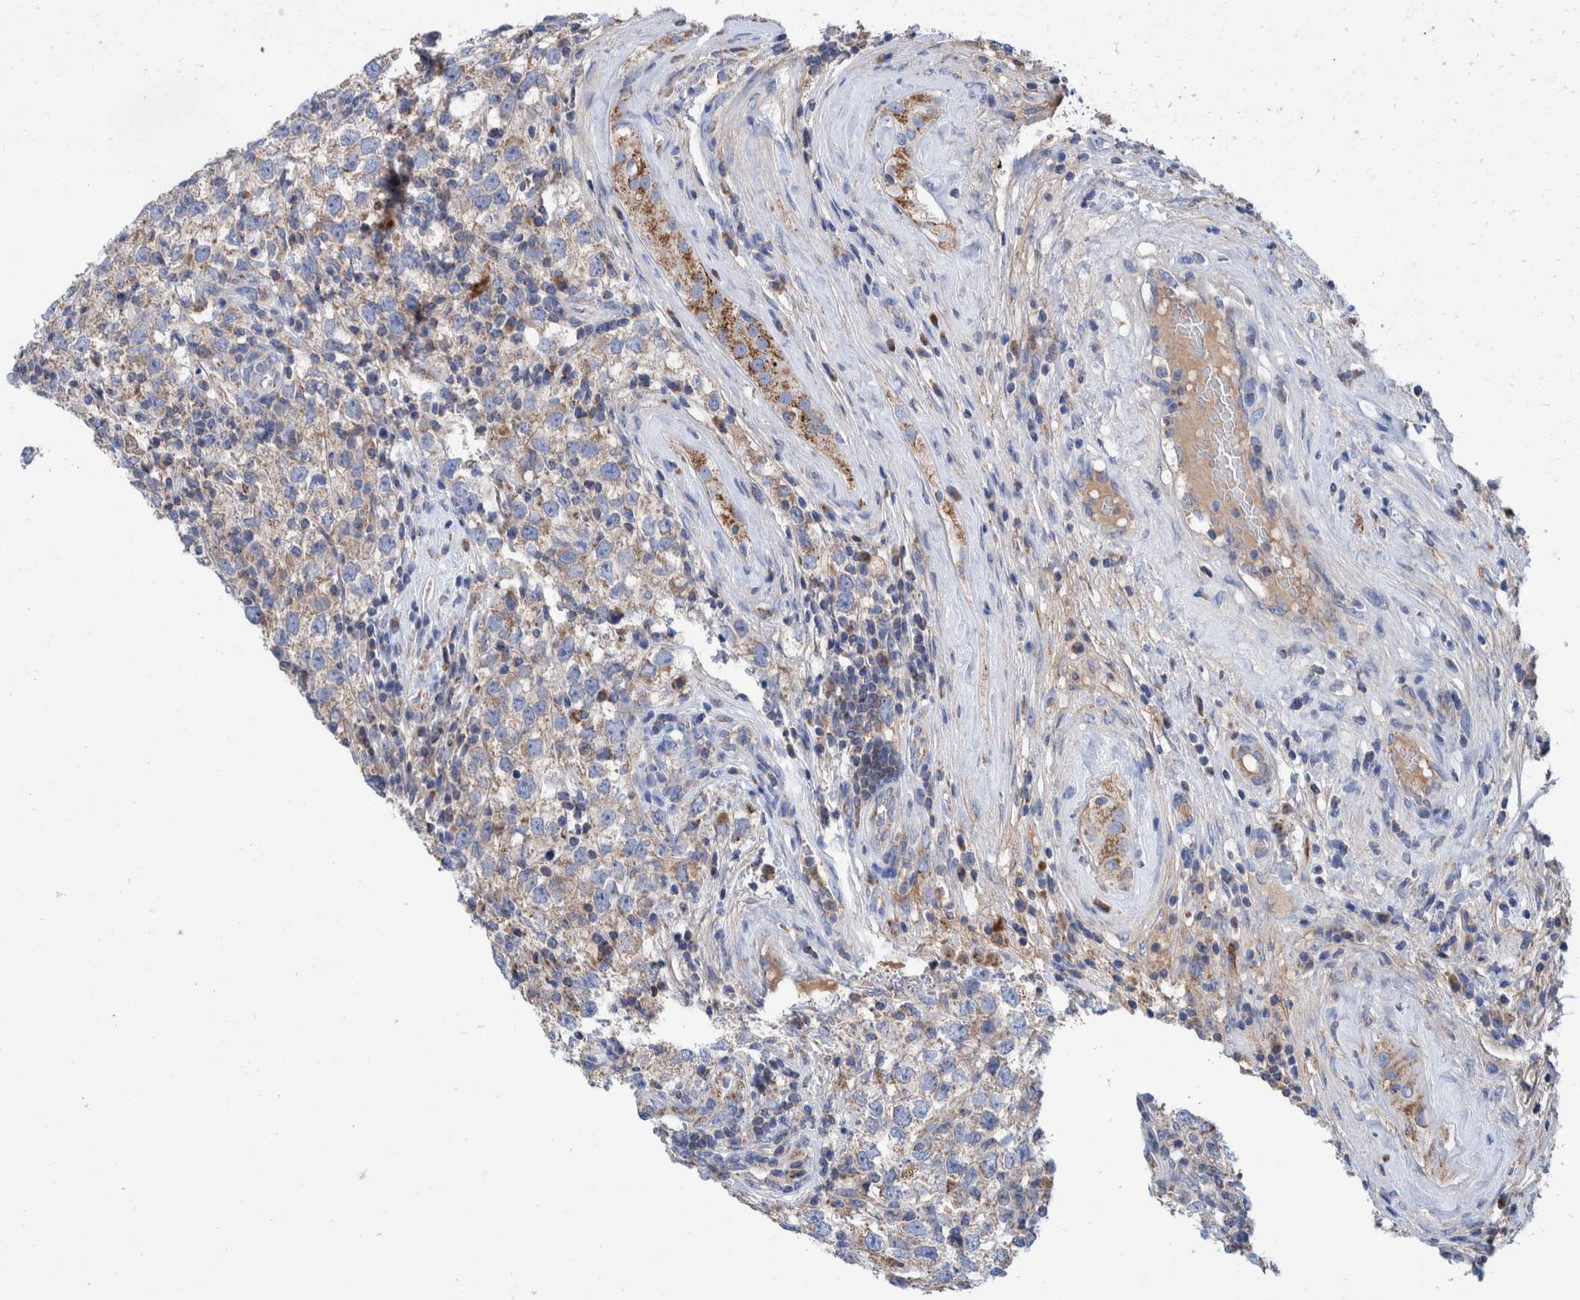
{"staining": {"intensity": "weak", "quantity": ">75%", "location": "cytoplasmic/membranous"}, "tissue": "testis cancer", "cell_type": "Tumor cells", "image_type": "cancer", "snomed": [{"axis": "morphology", "description": "Seminoma, NOS"}, {"axis": "morphology", "description": "Carcinoma, Embryonal, NOS"}, {"axis": "topography", "description": "Testis"}], "caption": "Immunohistochemistry (DAB) staining of human testis seminoma exhibits weak cytoplasmic/membranous protein expression in approximately >75% of tumor cells.", "gene": "DECR1", "patient": {"sex": "male", "age": 28}}